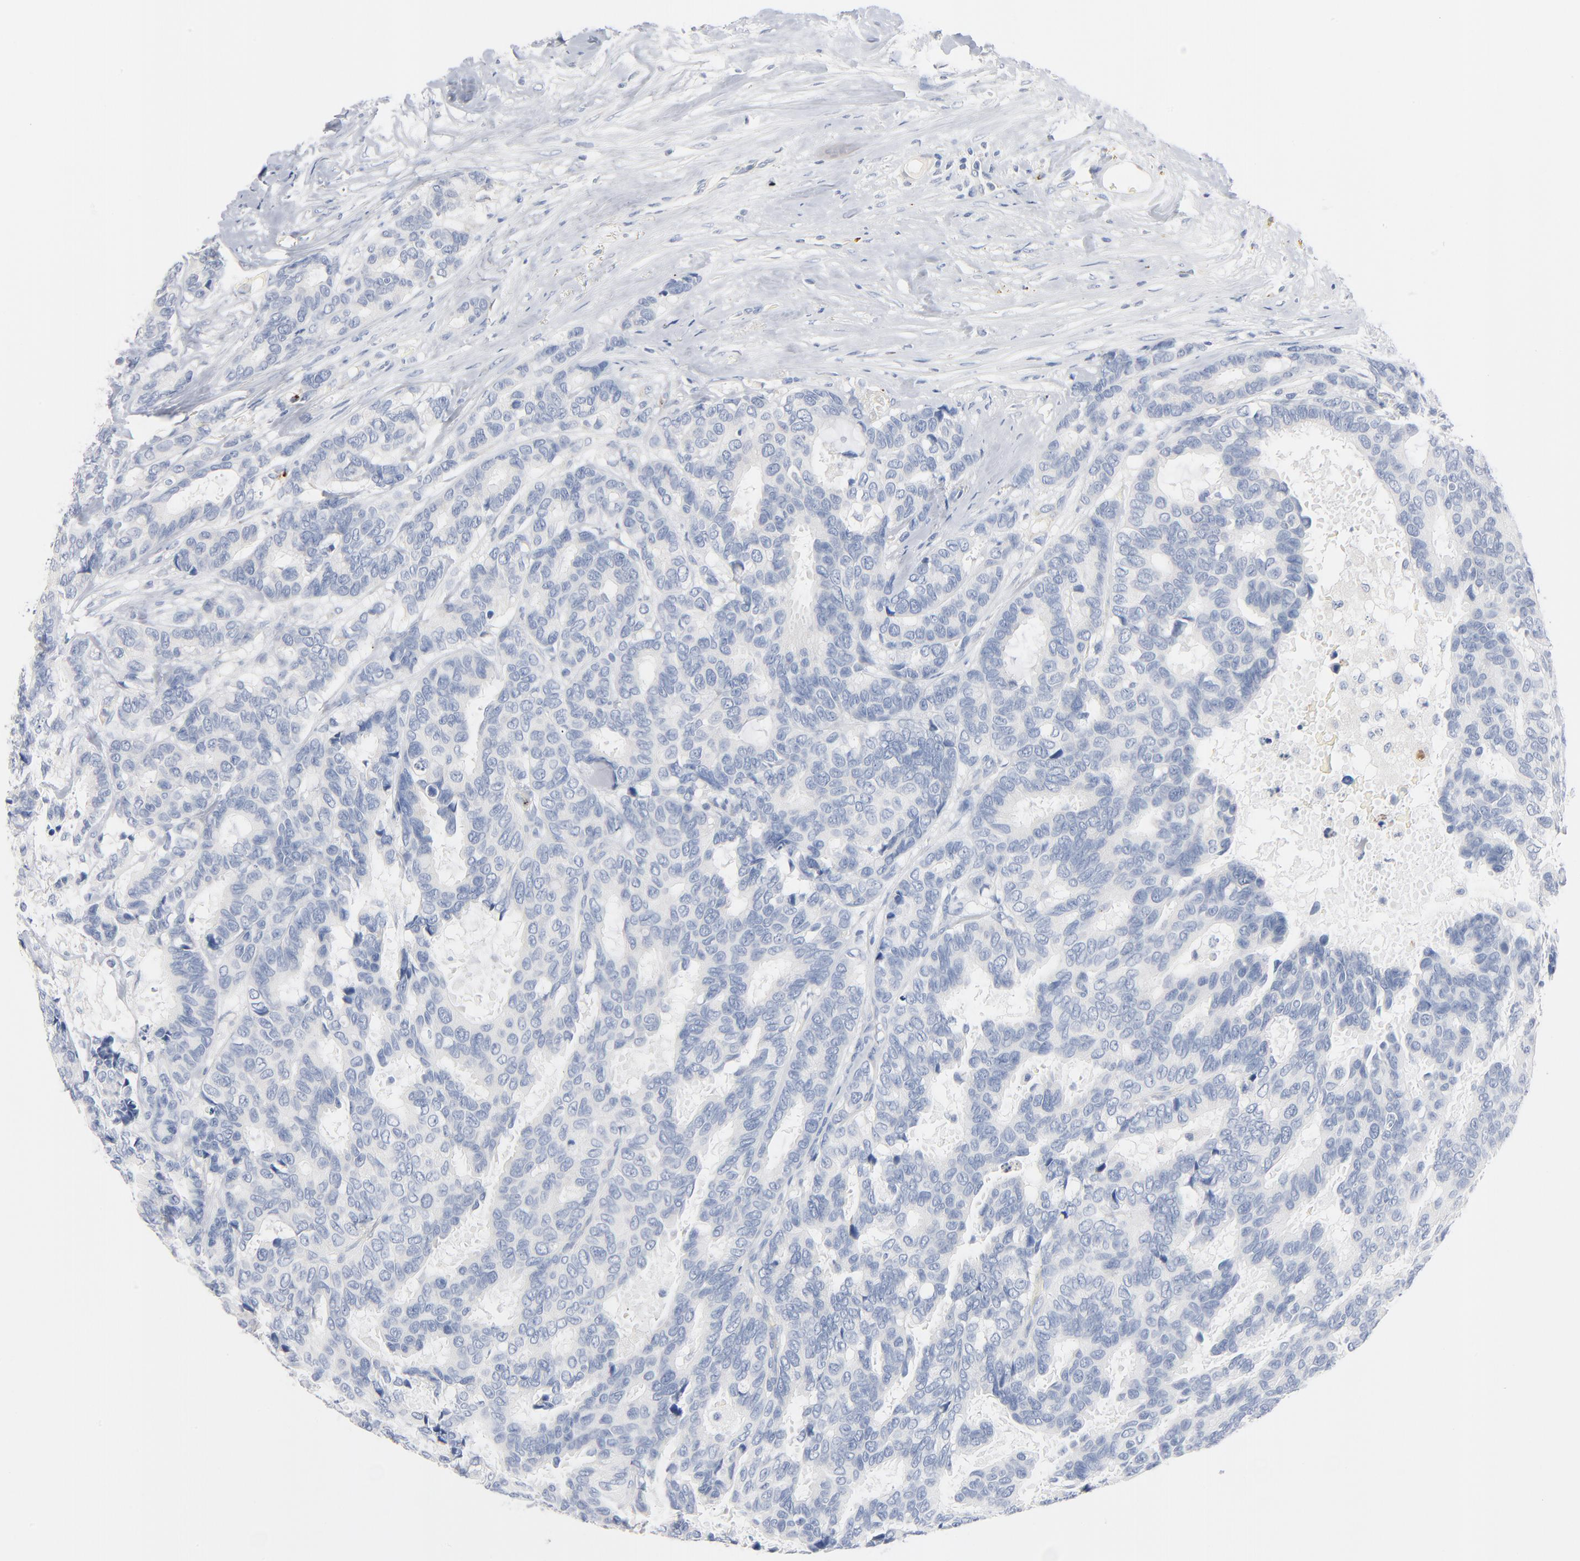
{"staining": {"intensity": "negative", "quantity": "none", "location": "none"}, "tissue": "breast cancer", "cell_type": "Tumor cells", "image_type": "cancer", "snomed": [{"axis": "morphology", "description": "Duct carcinoma"}, {"axis": "topography", "description": "Breast"}], "caption": "Human breast cancer (infiltrating ductal carcinoma) stained for a protein using immunohistochemistry (IHC) demonstrates no expression in tumor cells.", "gene": "GZMB", "patient": {"sex": "female", "age": 87}}